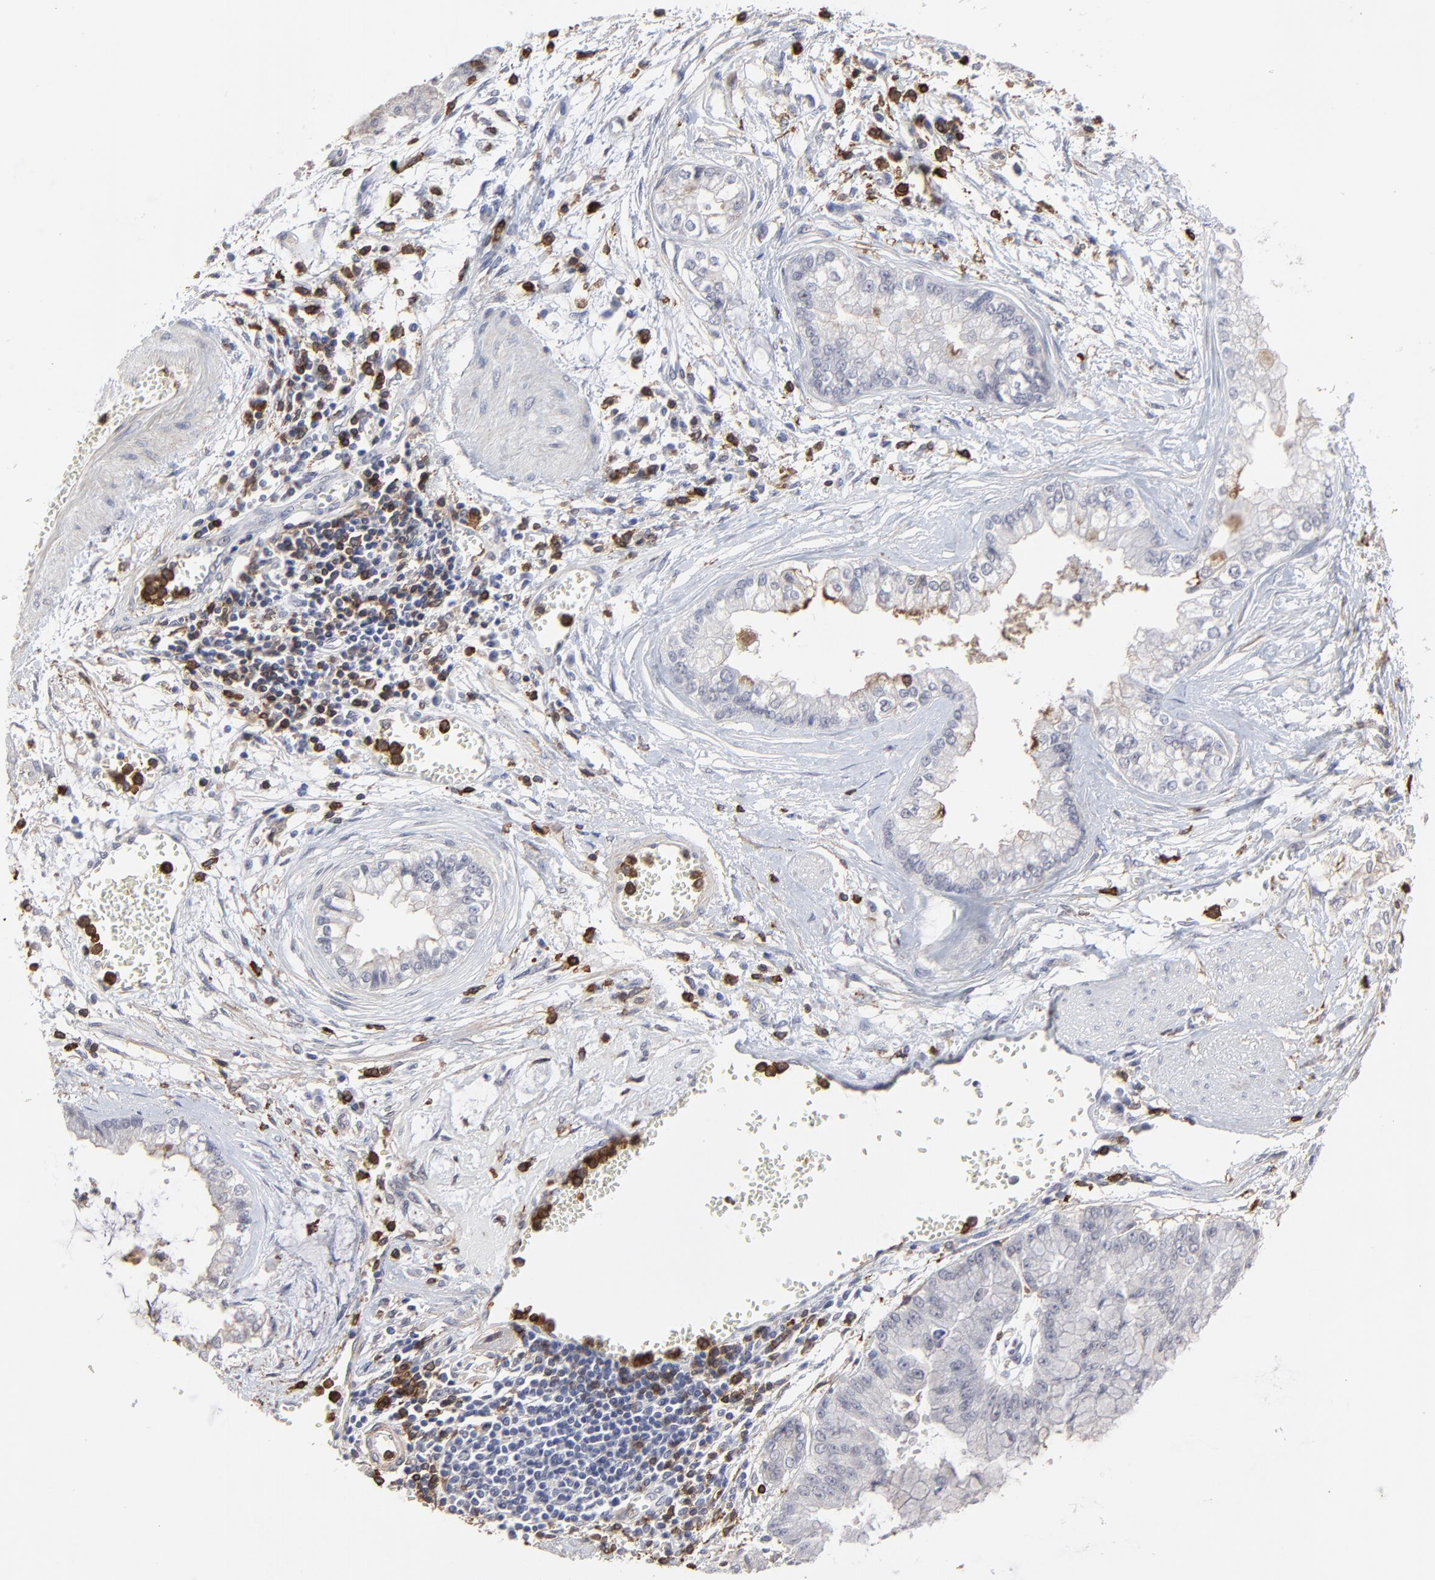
{"staining": {"intensity": "negative", "quantity": "none", "location": "none"}, "tissue": "liver cancer", "cell_type": "Tumor cells", "image_type": "cancer", "snomed": [{"axis": "morphology", "description": "Cholangiocarcinoma"}, {"axis": "topography", "description": "Liver"}], "caption": "This is an immunohistochemistry photomicrograph of human cholangiocarcinoma (liver). There is no expression in tumor cells.", "gene": "SLC6A14", "patient": {"sex": "female", "age": 79}}